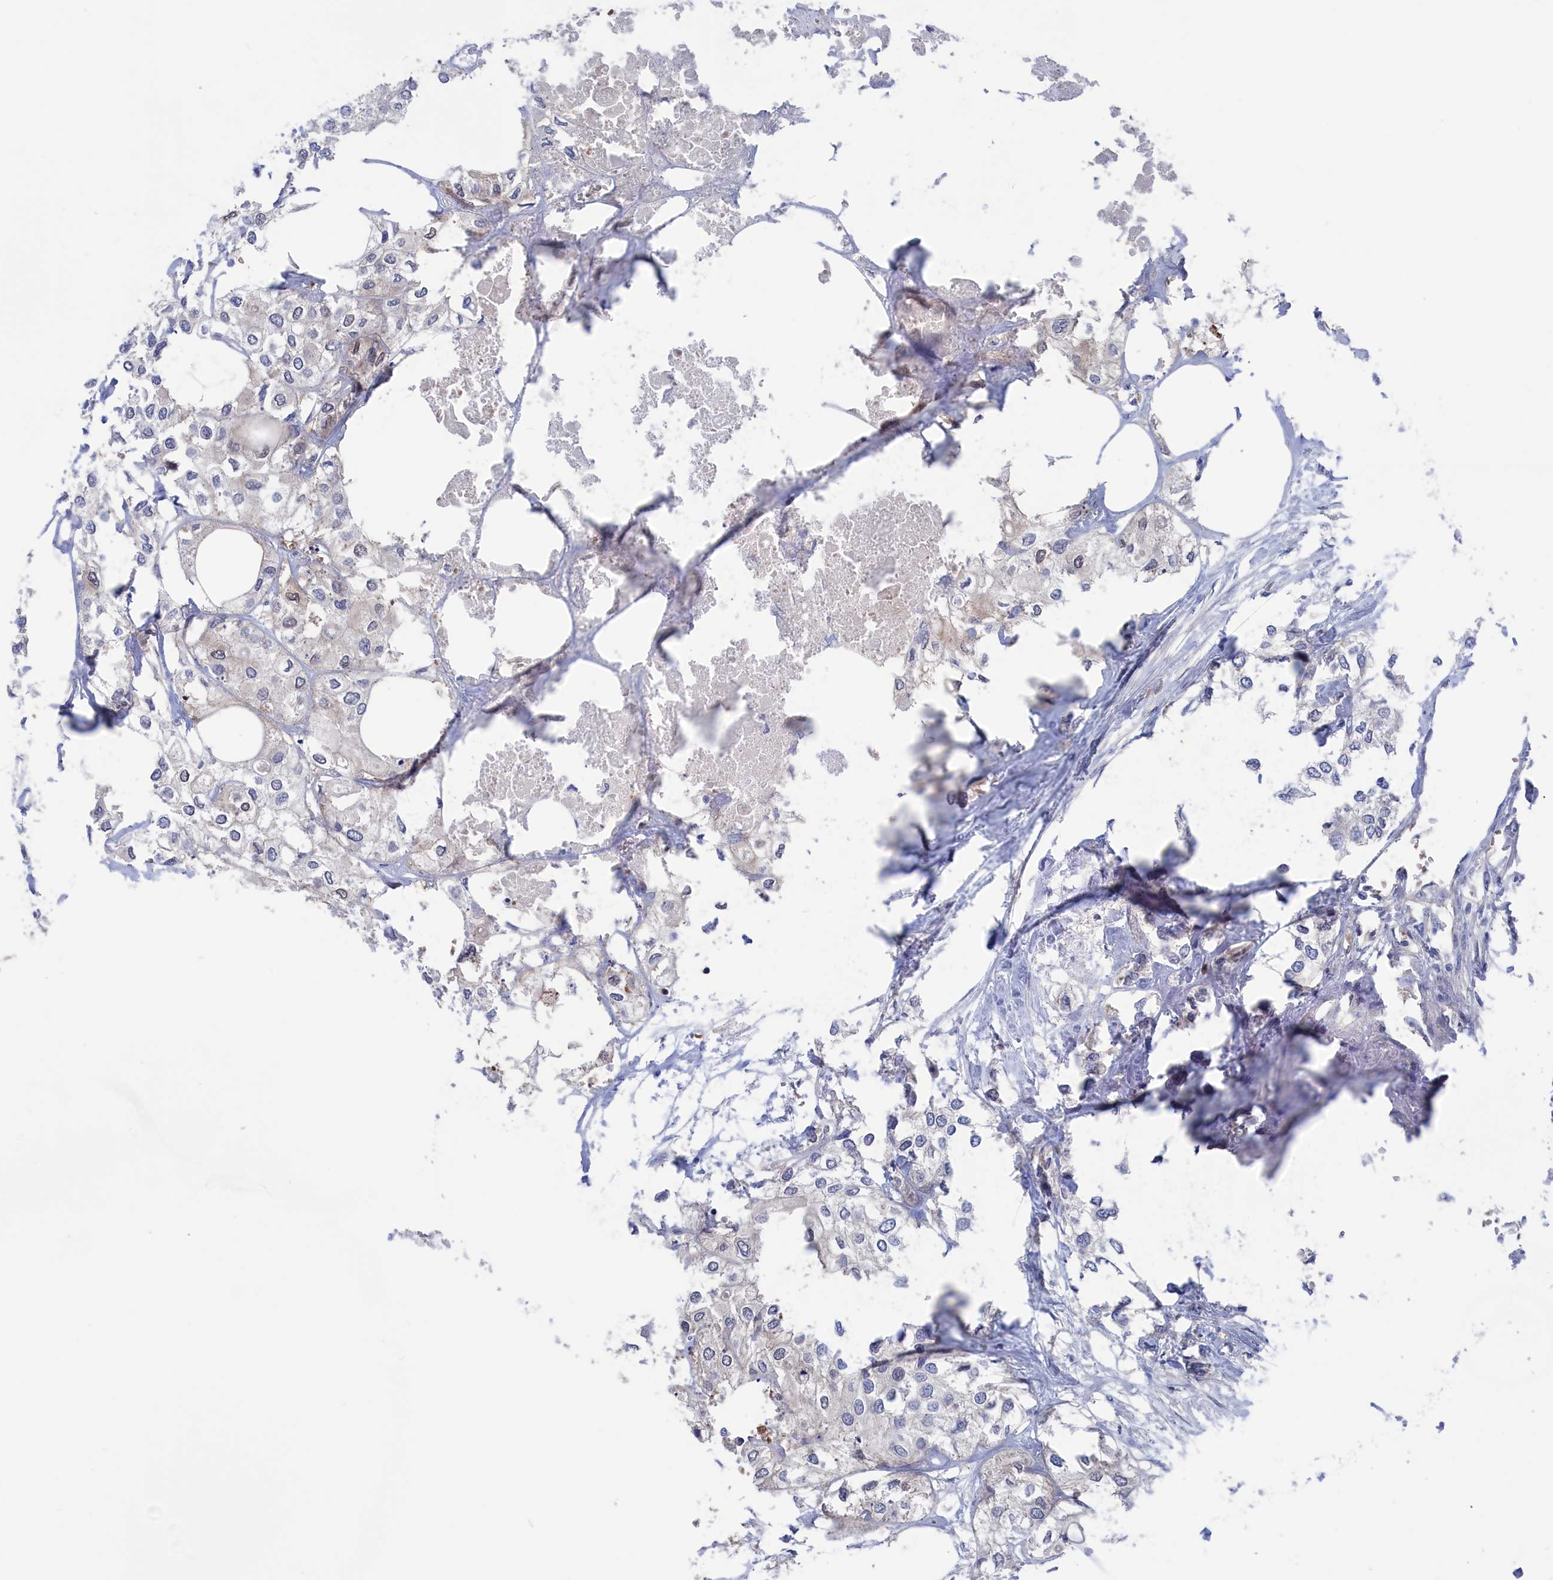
{"staining": {"intensity": "negative", "quantity": "none", "location": "none"}, "tissue": "urothelial cancer", "cell_type": "Tumor cells", "image_type": "cancer", "snomed": [{"axis": "morphology", "description": "Urothelial carcinoma, High grade"}, {"axis": "topography", "description": "Urinary bladder"}], "caption": "Tumor cells are negative for protein expression in human urothelial carcinoma (high-grade).", "gene": "NUTF2", "patient": {"sex": "male", "age": 64}}